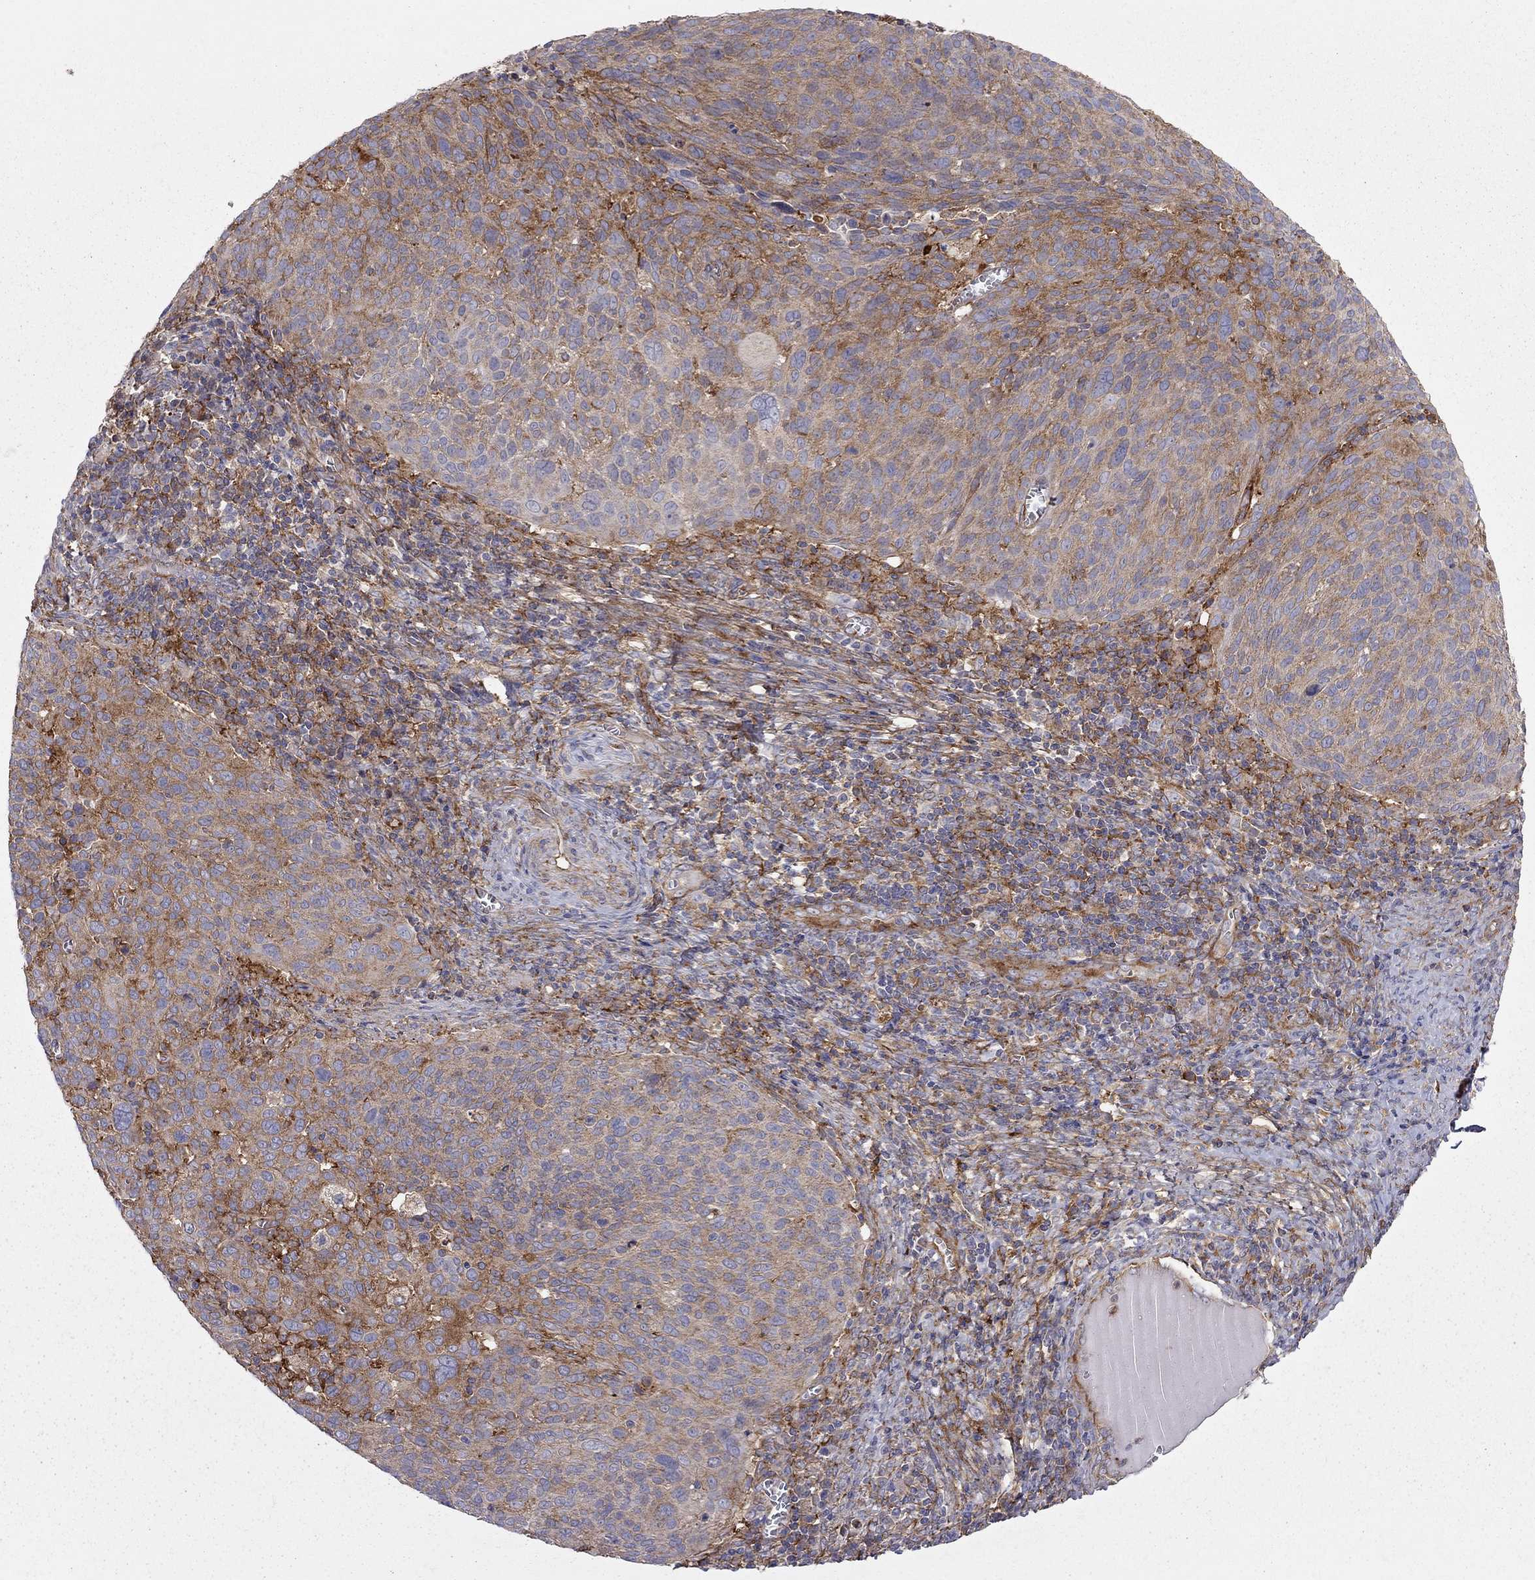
{"staining": {"intensity": "moderate", "quantity": ">75%", "location": "cytoplasmic/membranous"}, "tissue": "cervical cancer", "cell_type": "Tumor cells", "image_type": "cancer", "snomed": [{"axis": "morphology", "description": "Squamous cell carcinoma, NOS"}, {"axis": "topography", "description": "Cervix"}], "caption": "Immunohistochemistry (IHC) micrograph of neoplastic tissue: human cervical squamous cell carcinoma stained using immunohistochemistry reveals medium levels of moderate protein expression localized specifically in the cytoplasmic/membranous of tumor cells, appearing as a cytoplasmic/membranous brown color.", "gene": "EIF4E3", "patient": {"sex": "female", "age": 39}}